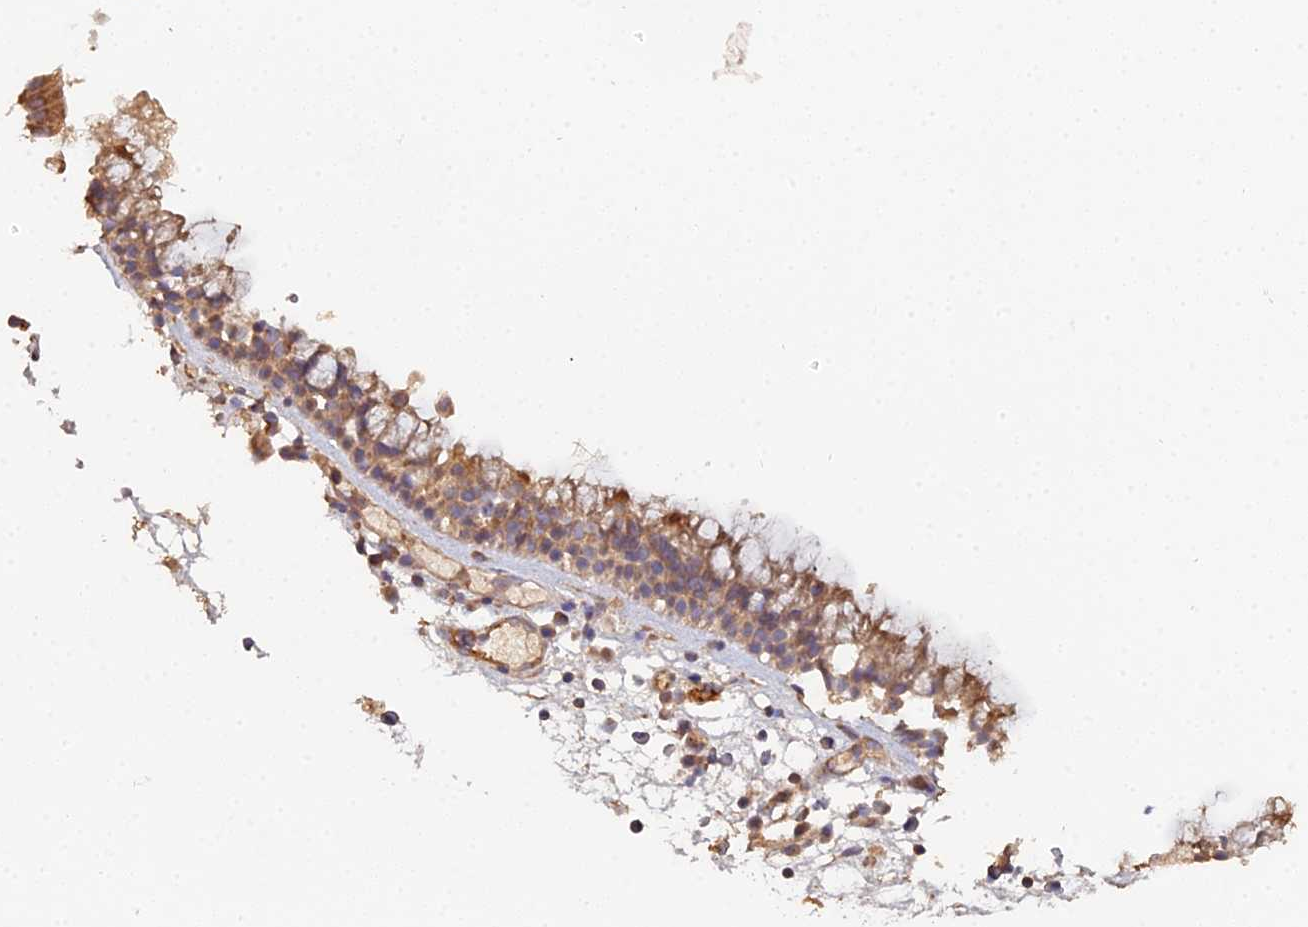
{"staining": {"intensity": "moderate", "quantity": ">75%", "location": "cytoplasmic/membranous"}, "tissue": "nasopharynx", "cell_type": "Respiratory epithelial cells", "image_type": "normal", "snomed": [{"axis": "morphology", "description": "Normal tissue, NOS"}, {"axis": "morphology", "description": "Inflammation, NOS"}, {"axis": "morphology", "description": "Malignant melanoma, Metastatic site"}, {"axis": "topography", "description": "Nasopharynx"}], "caption": "Protein staining by immunohistochemistry (IHC) shows moderate cytoplasmic/membranous positivity in approximately >75% of respiratory epithelial cells in normal nasopharynx.", "gene": "SPANXN4", "patient": {"sex": "male", "age": 70}}